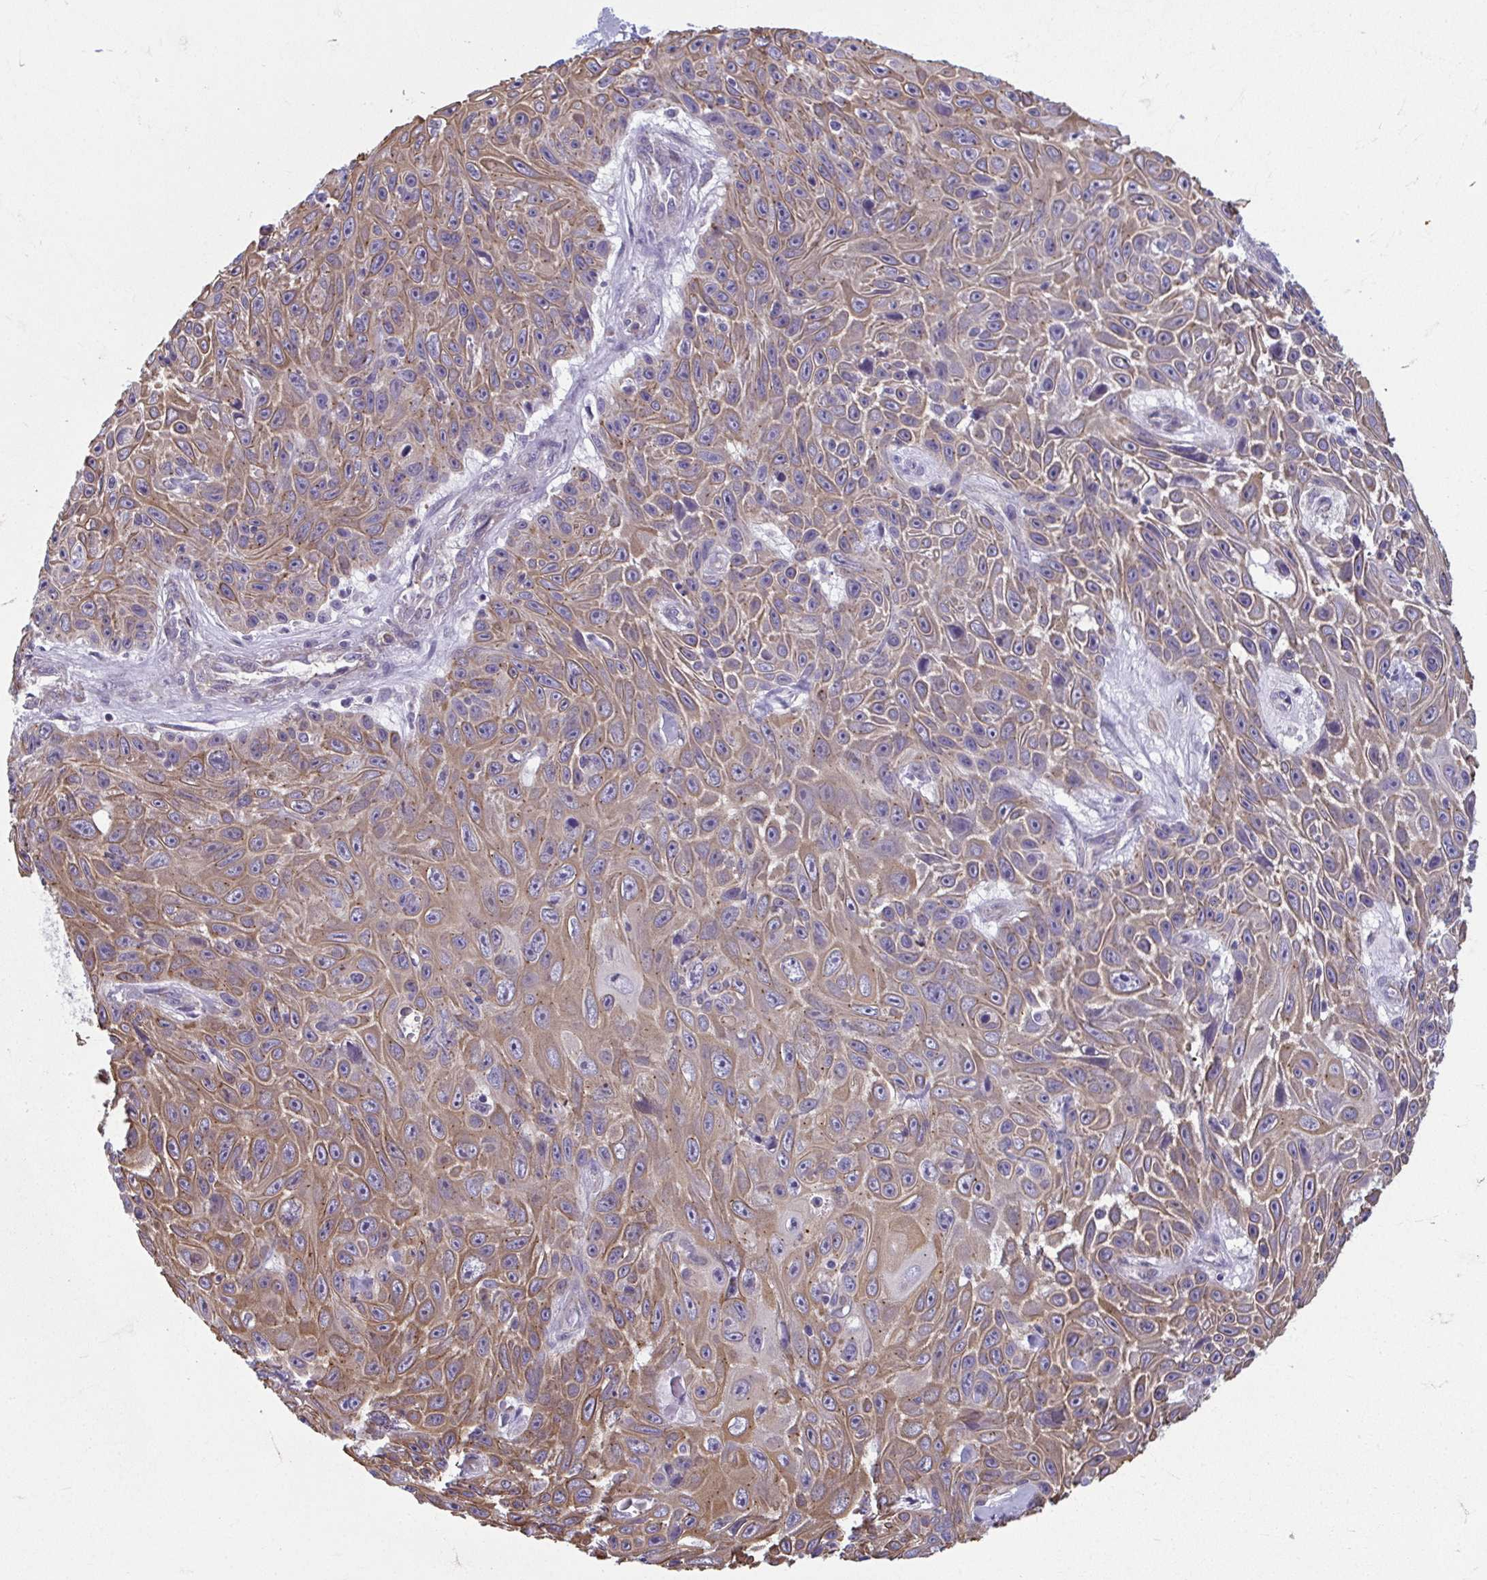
{"staining": {"intensity": "moderate", "quantity": ">75%", "location": "cytoplasmic/membranous"}, "tissue": "skin cancer", "cell_type": "Tumor cells", "image_type": "cancer", "snomed": [{"axis": "morphology", "description": "Squamous cell carcinoma, NOS"}, {"axis": "topography", "description": "Skin"}], "caption": "Immunohistochemical staining of human skin cancer shows medium levels of moderate cytoplasmic/membranous protein expression in approximately >75% of tumor cells. The staining was performed using DAB, with brown indicating positive protein expression. Nuclei are stained blue with hematoxylin.", "gene": "TMEM108", "patient": {"sex": "male", "age": 82}}